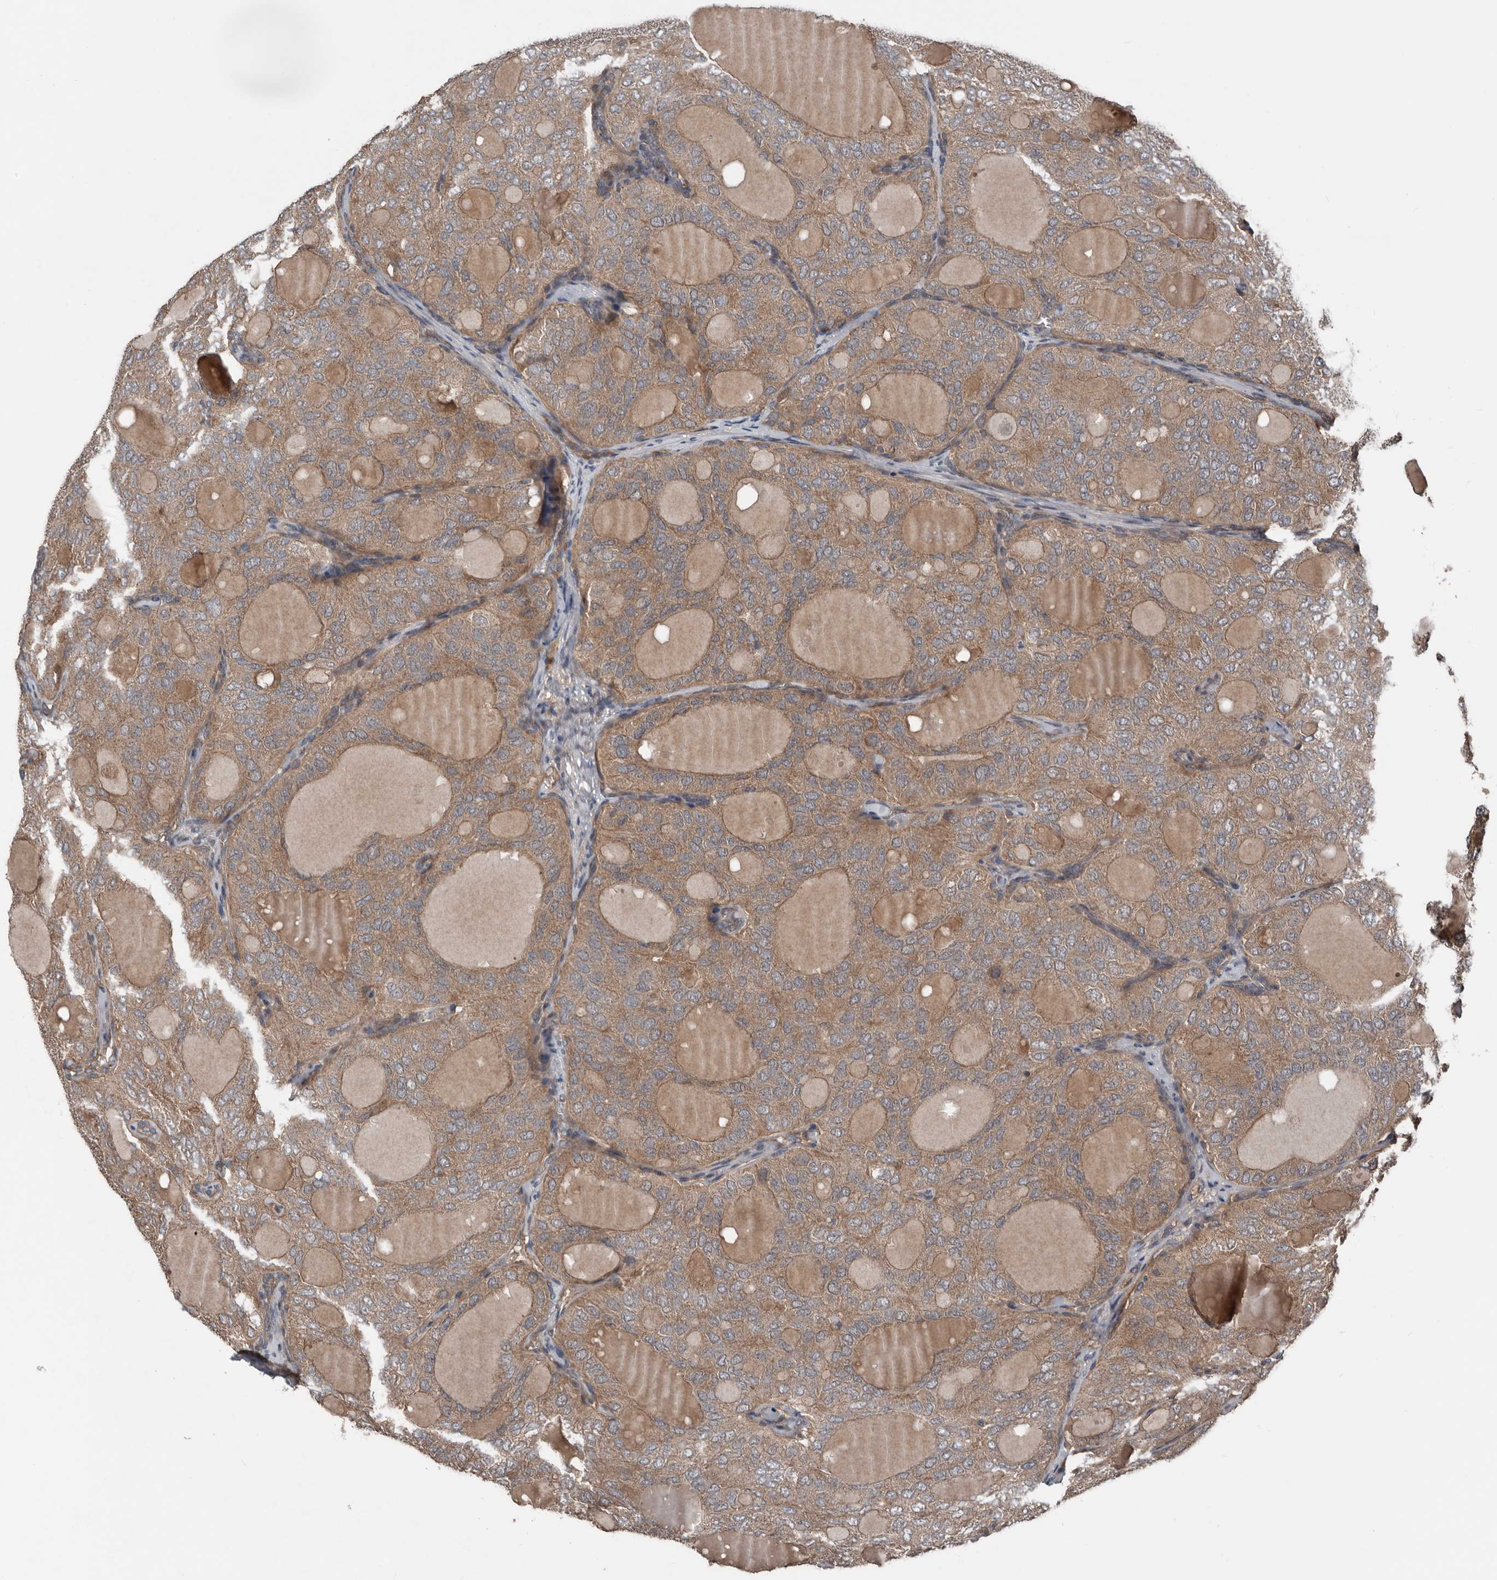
{"staining": {"intensity": "moderate", "quantity": ">75%", "location": "cytoplasmic/membranous"}, "tissue": "thyroid cancer", "cell_type": "Tumor cells", "image_type": "cancer", "snomed": [{"axis": "morphology", "description": "Follicular adenoma carcinoma, NOS"}, {"axis": "topography", "description": "Thyroid gland"}], "caption": "Immunohistochemical staining of thyroid cancer demonstrates medium levels of moderate cytoplasmic/membranous protein positivity in approximately >75% of tumor cells. (Stains: DAB in brown, nuclei in blue, Microscopy: brightfield microscopy at high magnification).", "gene": "DNAJB4", "patient": {"sex": "male", "age": 75}}